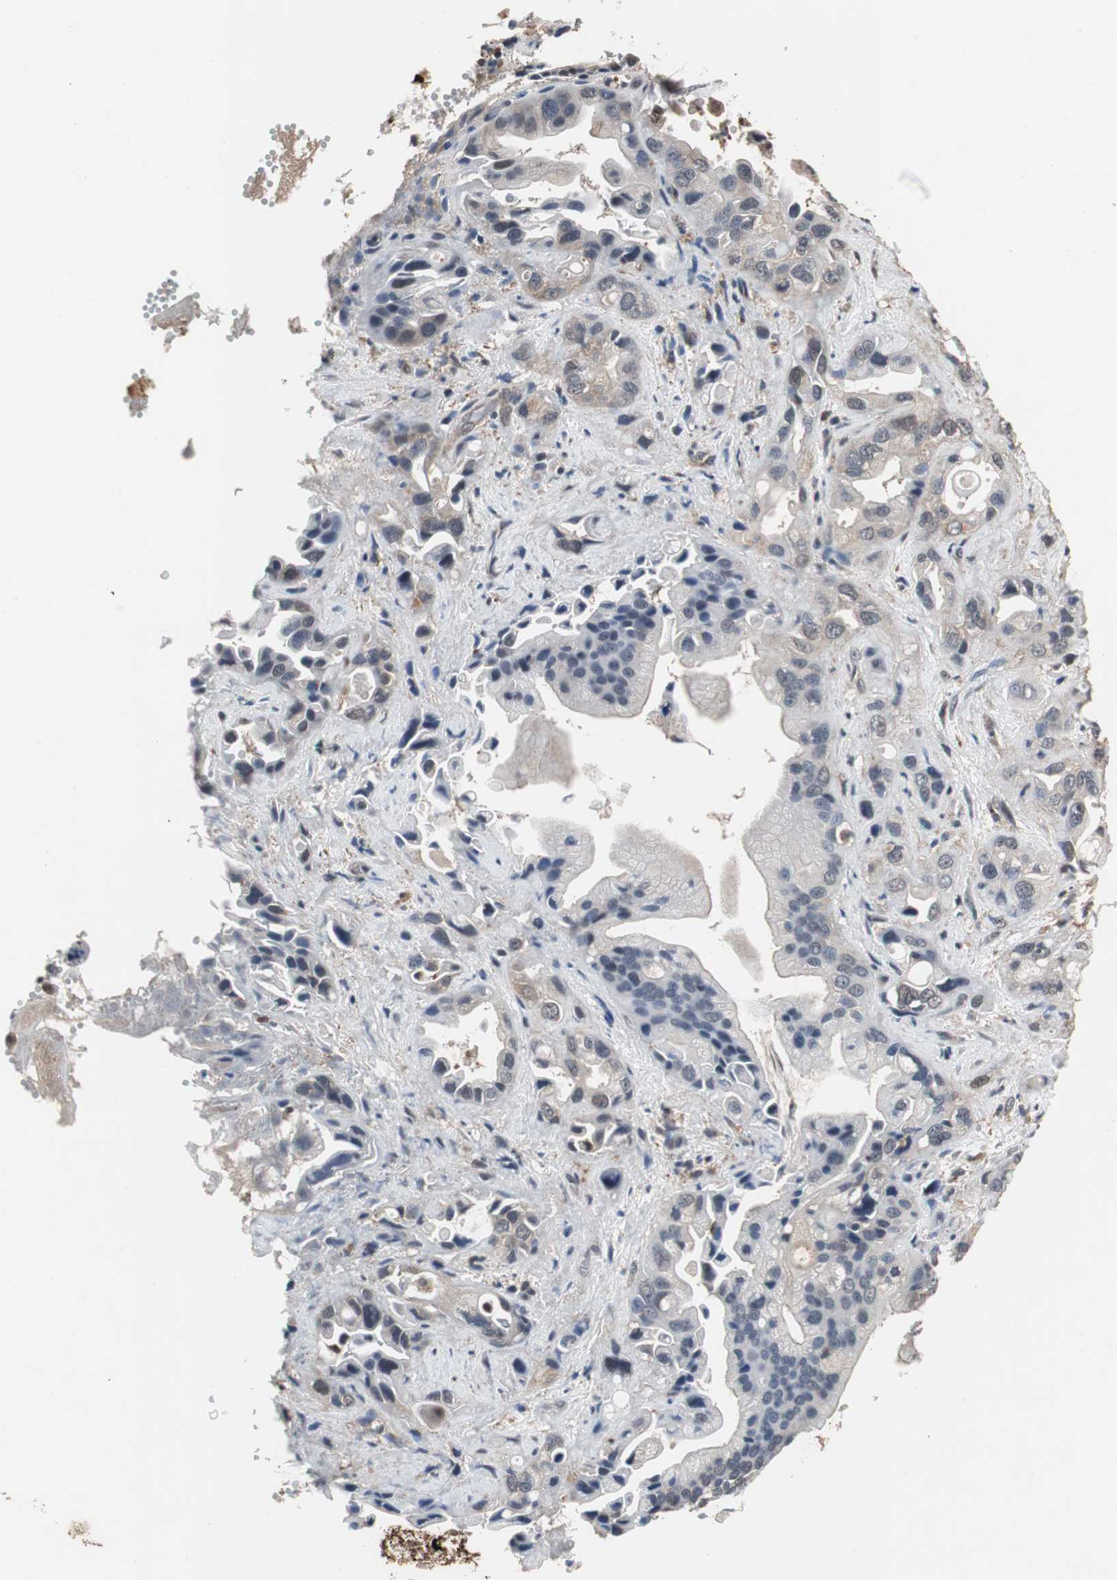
{"staining": {"intensity": "weak", "quantity": "<25%", "location": "cytoplasmic/membranous"}, "tissue": "pancreatic cancer", "cell_type": "Tumor cells", "image_type": "cancer", "snomed": [{"axis": "morphology", "description": "Adenocarcinoma, NOS"}, {"axis": "topography", "description": "Pancreas"}], "caption": "IHC of human pancreatic cancer exhibits no positivity in tumor cells.", "gene": "ZSCAN22", "patient": {"sex": "female", "age": 77}}